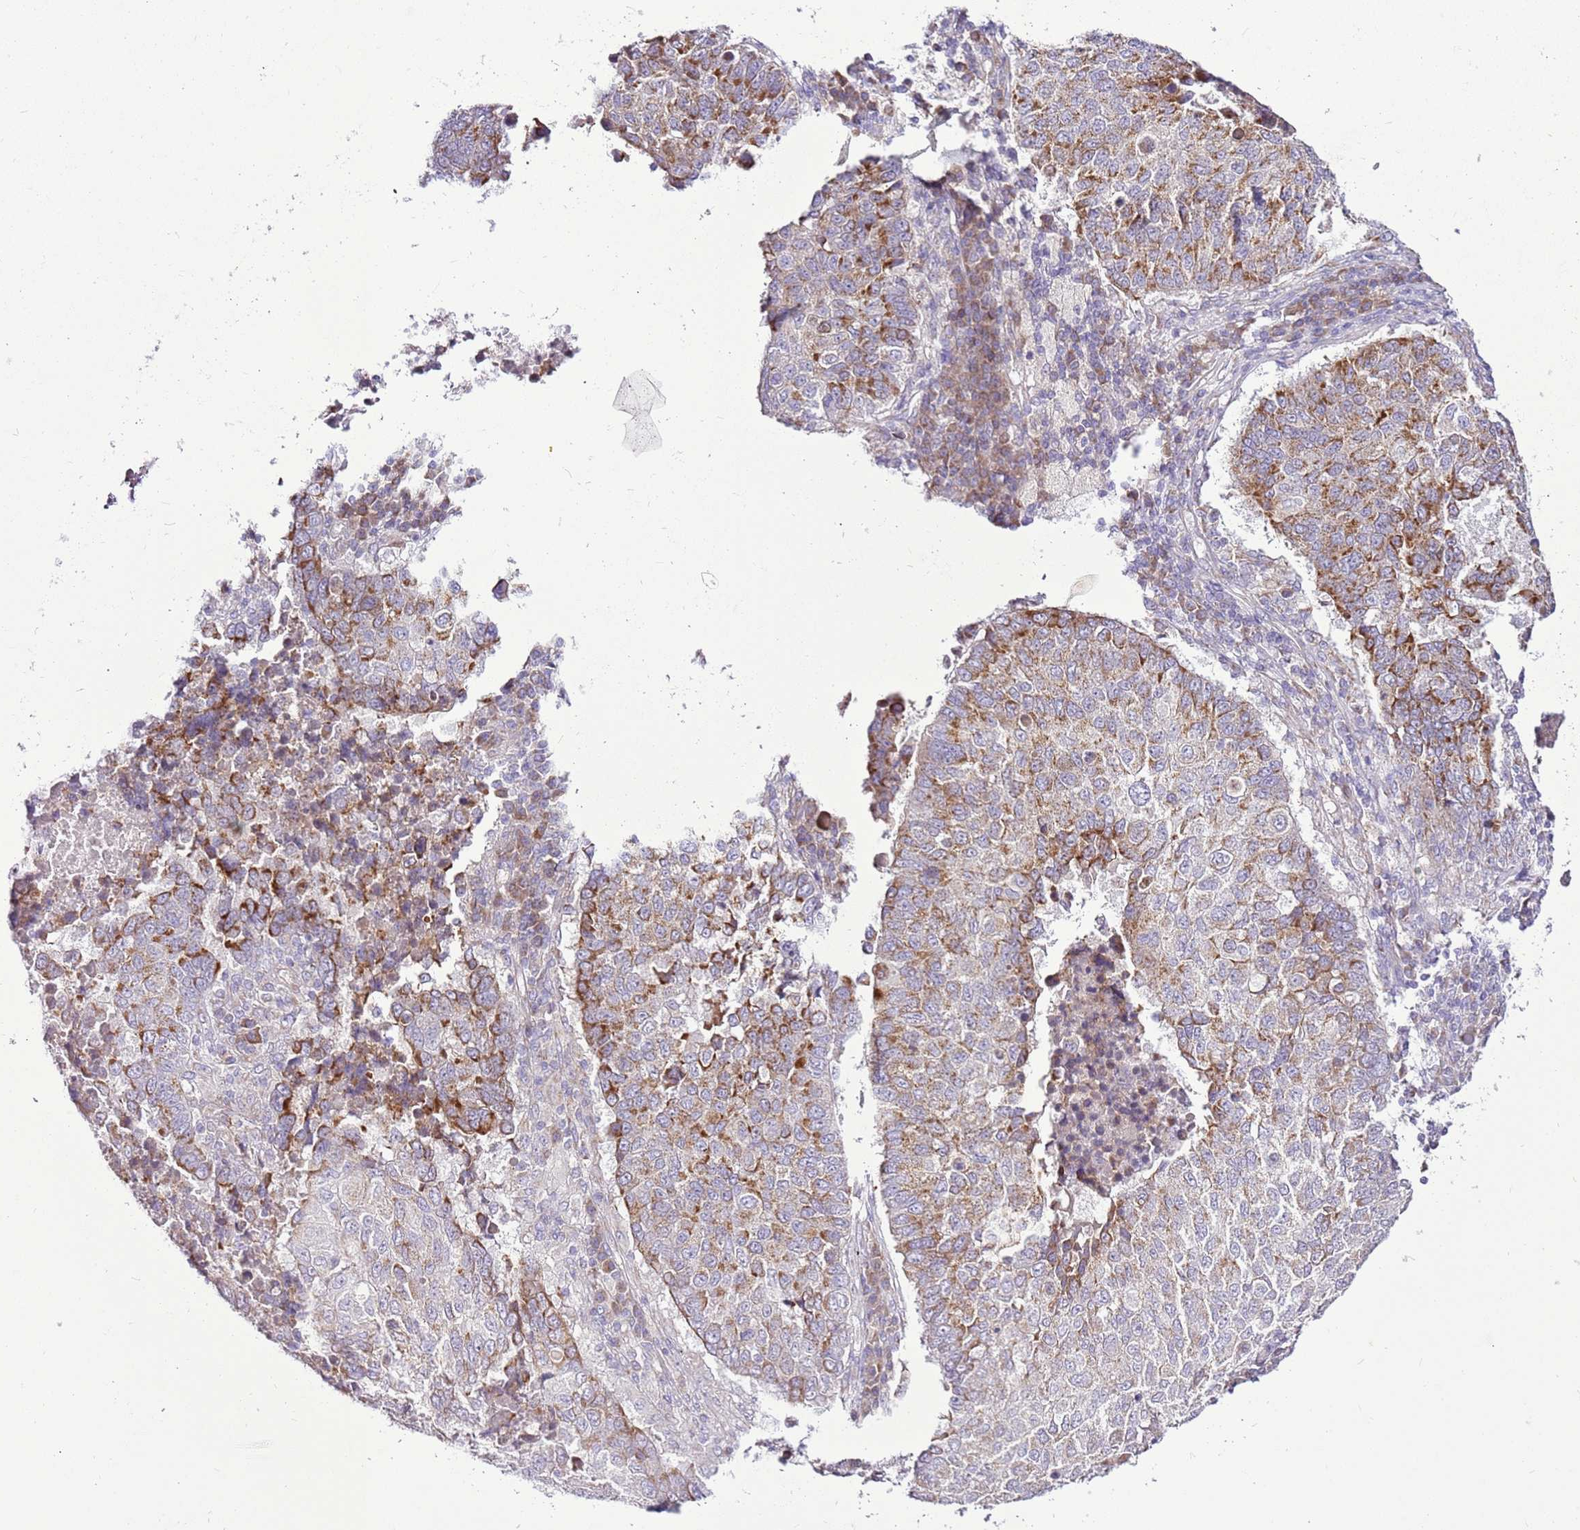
{"staining": {"intensity": "moderate", "quantity": ">75%", "location": "cytoplasmic/membranous"}, "tissue": "lung cancer", "cell_type": "Tumor cells", "image_type": "cancer", "snomed": [{"axis": "morphology", "description": "Squamous cell carcinoma, NOS"}, {"axis": "topography", "description": "Lung"}], "caption": "High-magnification brightfield microscopy of squamous cell carcinoma (lung) stained with DAB (3,3'-diaminobenzidine) (brown) and counterstained with hematoxylin (blue). tumor cells exhibit moderate cytoplasmic/membranous staining is identified in approximately>75% of cells.", "gene": "MRPL36", "patient": {"sex": "male", "age": 73}}